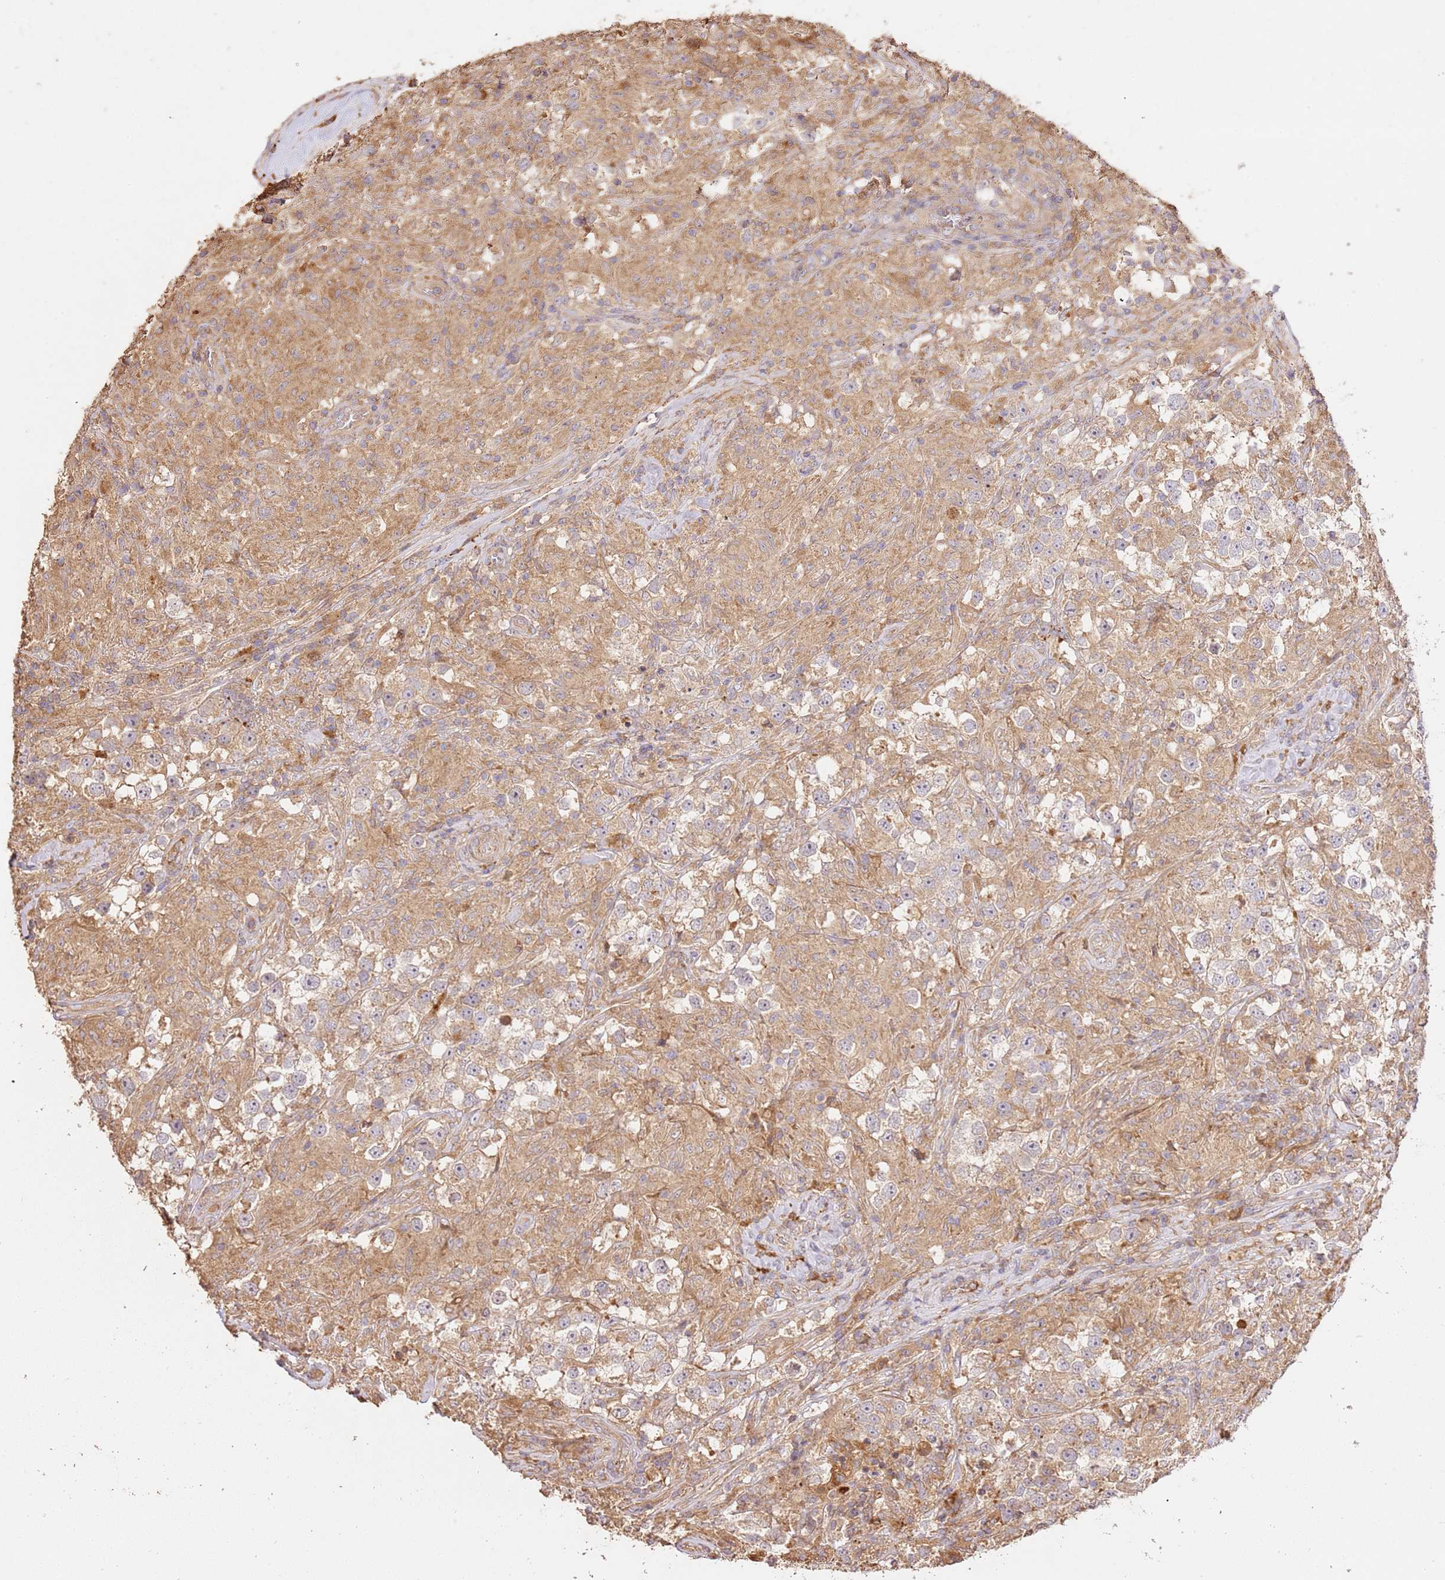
{"staining": {"intensity": "weak", "quantity": "25%-75%", "location": "cytoplasmic/membranous"}, "tissue": "testis cancer", "cell_type": "Tumor cells", "image_type": "cancer", "snomed": [{"axis": "morphology", "description": "Seminoma, NOS"}, {"axis": "topography", "description": "Testis"}], "caption": "Testis cancer tissue shows weak cytoplasmic/membranous expression in about 25%-75% of tumor cells, visualized by immunohistochemistry. The protein of interest is shown in brown color, while the nuclei are stained blue.", "gene": "CEP55", "patient": {"sex": "male", "age": 46}}